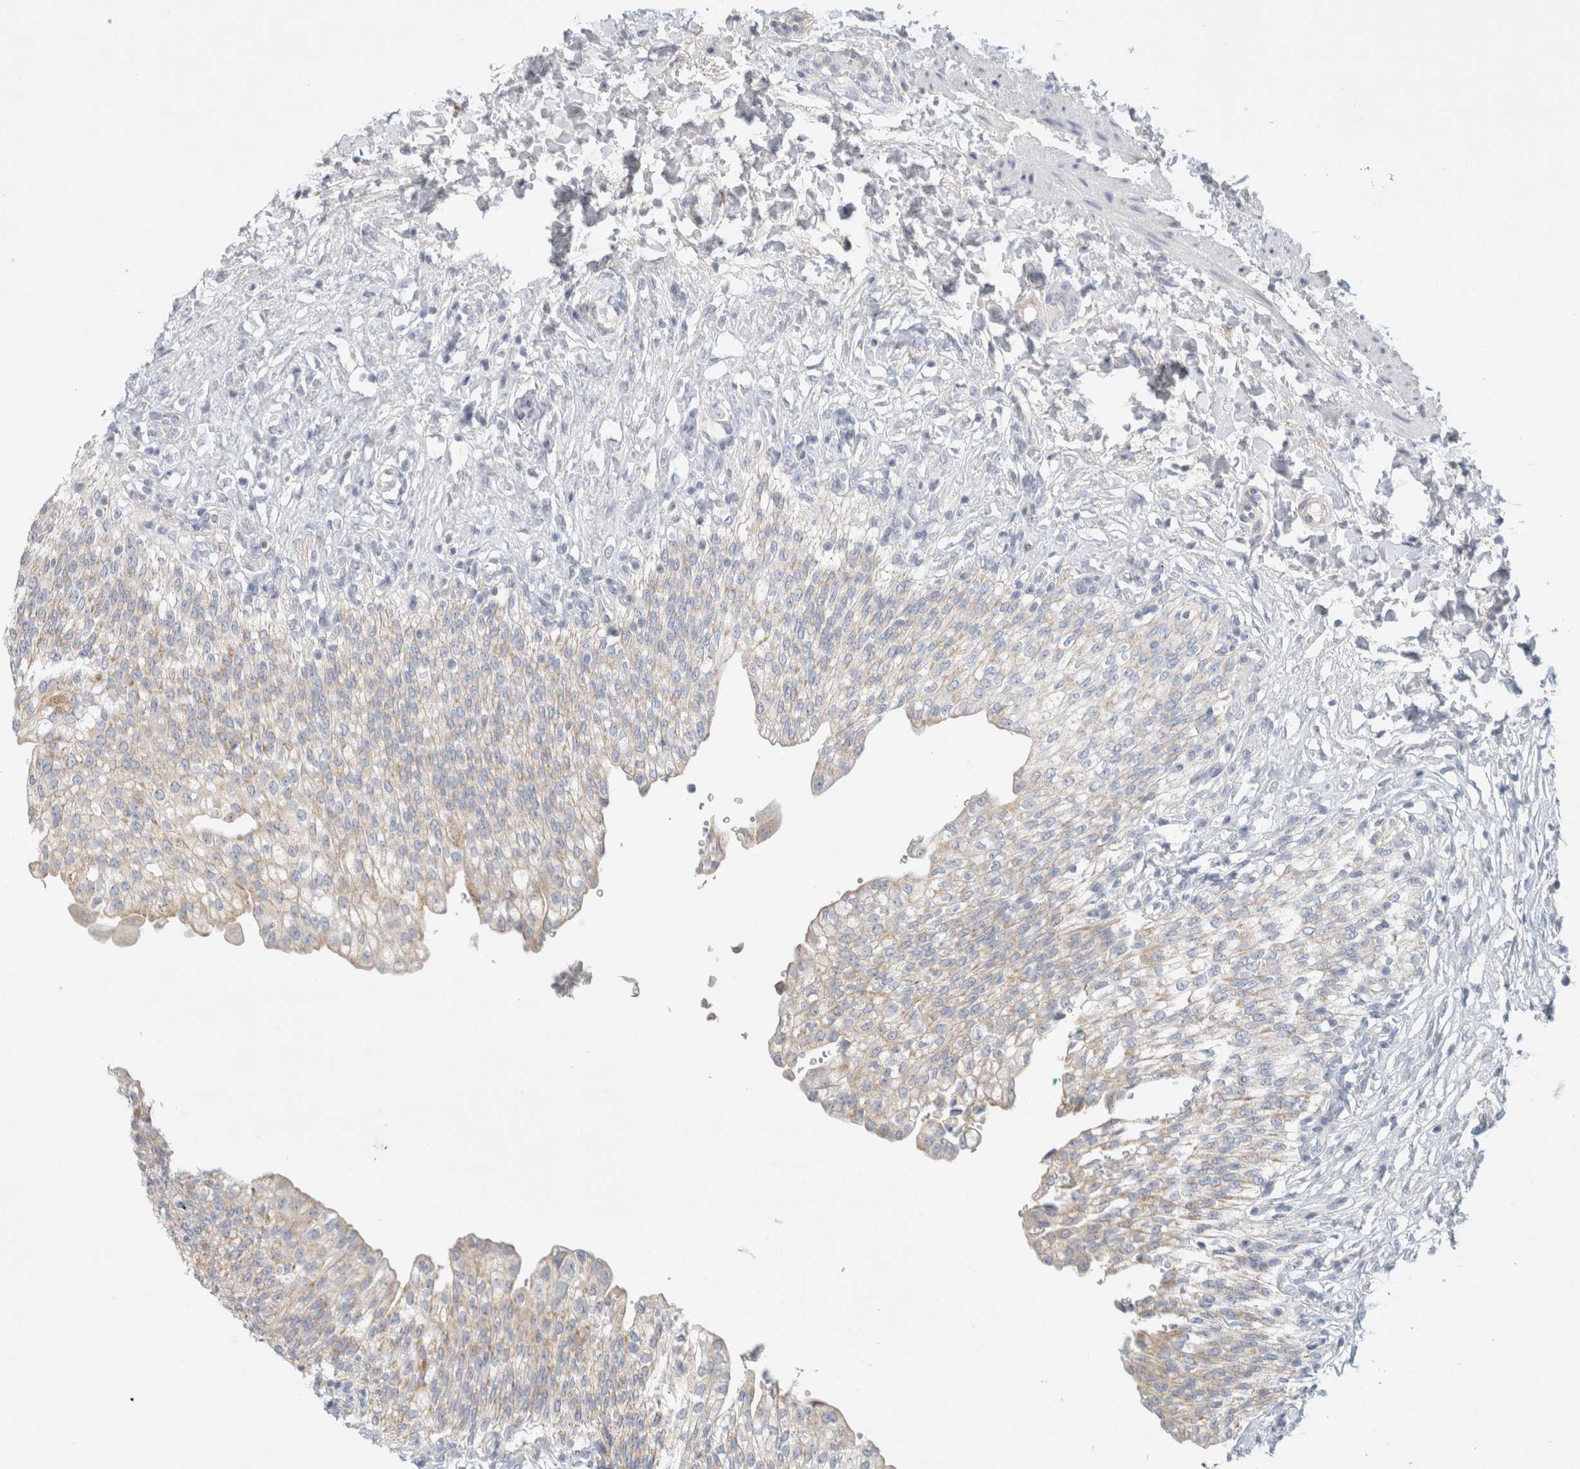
{"staining": {"intensity": "weak", "quantity": ">75%", "location": "cytoplasmic/membranous"}, "tissue": "urinary bladder", "cell_type": "Urothelial cells", "image_type": "normal", "snomed": [{"axis": "morphology", "description": "Urothelial carcinoma, High grade"}, {"axis": "topography", "description": "Urinary bladder"}], "caption": "Protein expression analysis of unremarkable human urinary bladder reveals weak cytoplasmic/membranous staining in approximately >75% of urothelial cells.", "gene": "HEXD", "patient": {"sex": "male", "age": 46}}